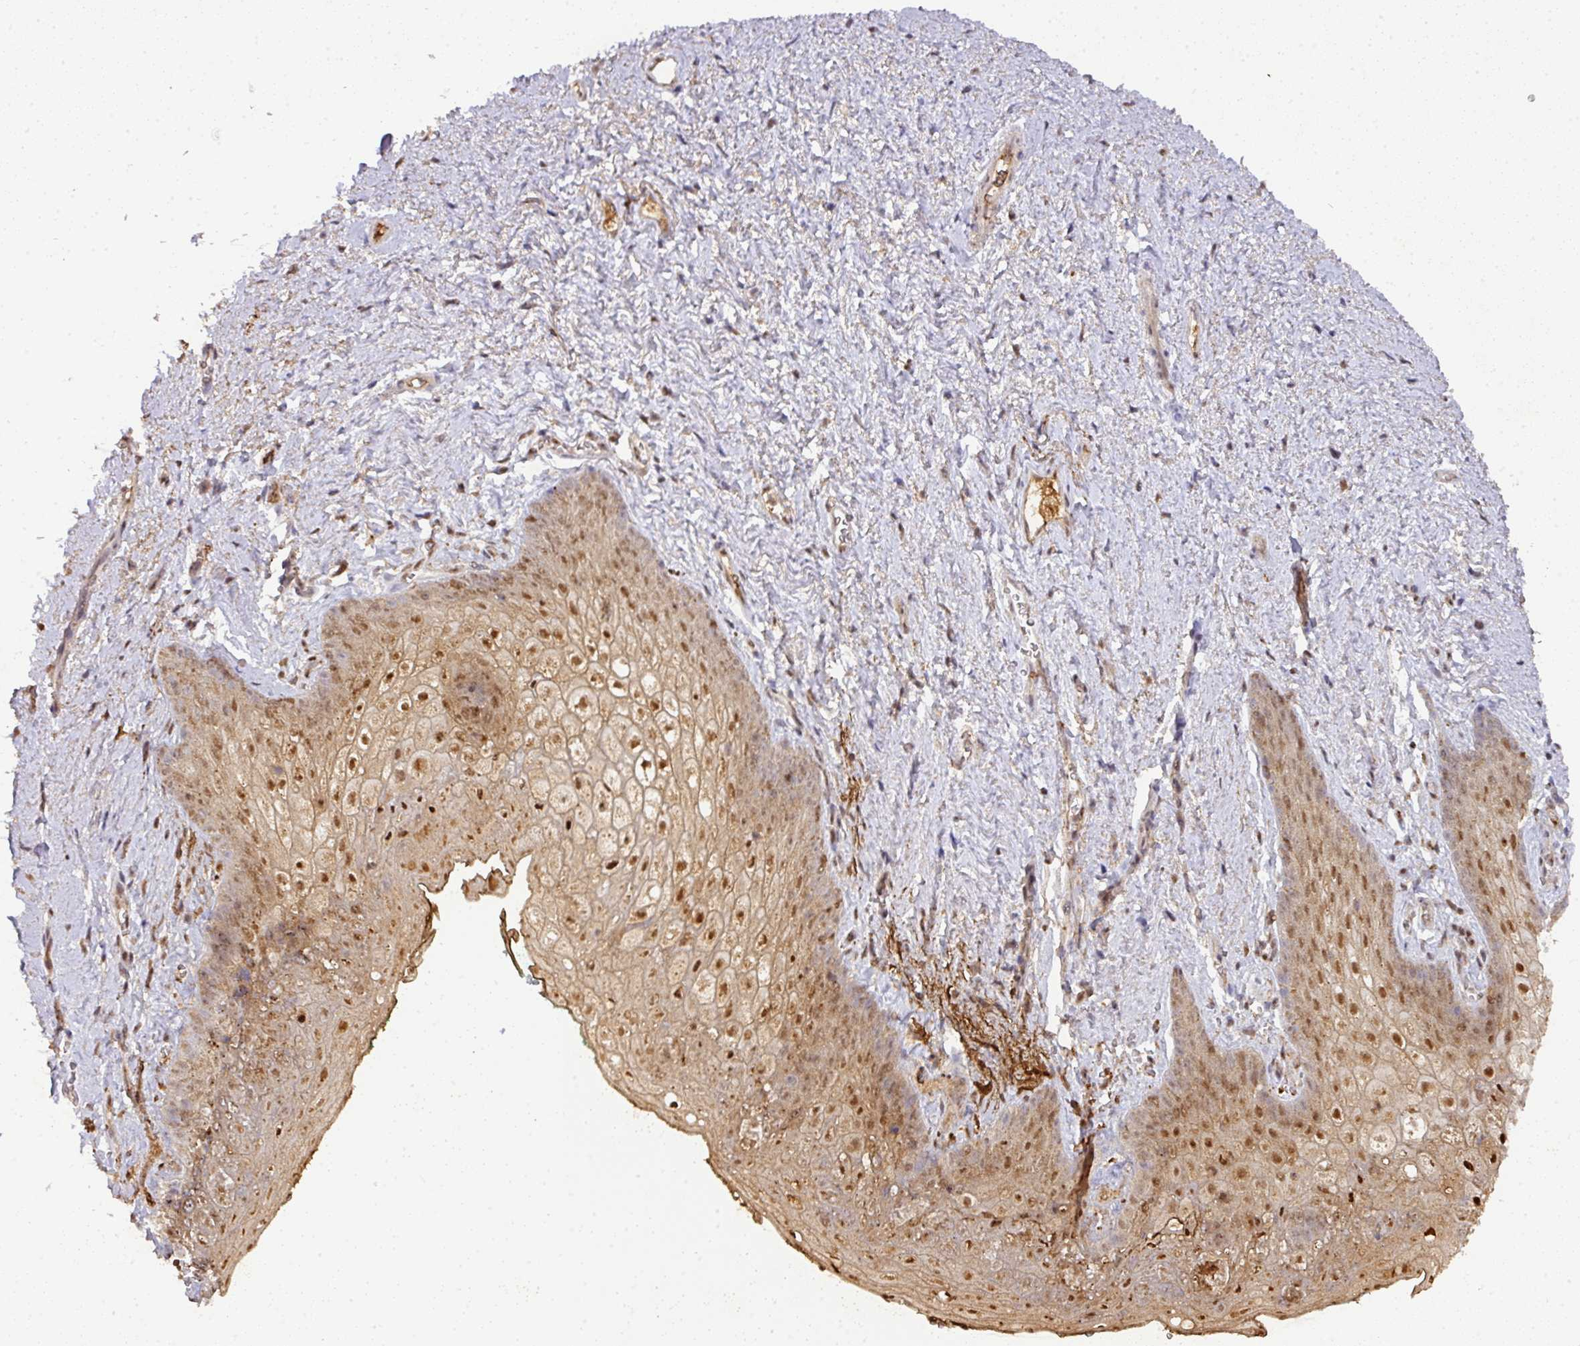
{"staining": {"intensity": "moderate", "quantity": ">75%", "location": "cytoplasmic/membranous,nuclear"}, "tissue": "vagina", "cell_type": "Squamous epithelial cells", "image_type": "normal", "snomed": [{"axis": "morphology", "description": "Normal tissue, NOS"}, {"axis": "topography", "description": "Vulva"}, {"axis": "topography", "description": "Vagina"}, {"axis": "topography", "description": "Peripheral nerve tissue"}], "caption": "Immunohistochemistry (IHC) of normal vagina displays medium levels of moderate cytoplasmic/membranous,nuclear expression in approximately >75% of squamous epithelial cells. (brown staining indicates protein expression, while blue staining denotes nuclei).", "gene": "RANBP9", "patient": {"sex": "female", "age": 66}}